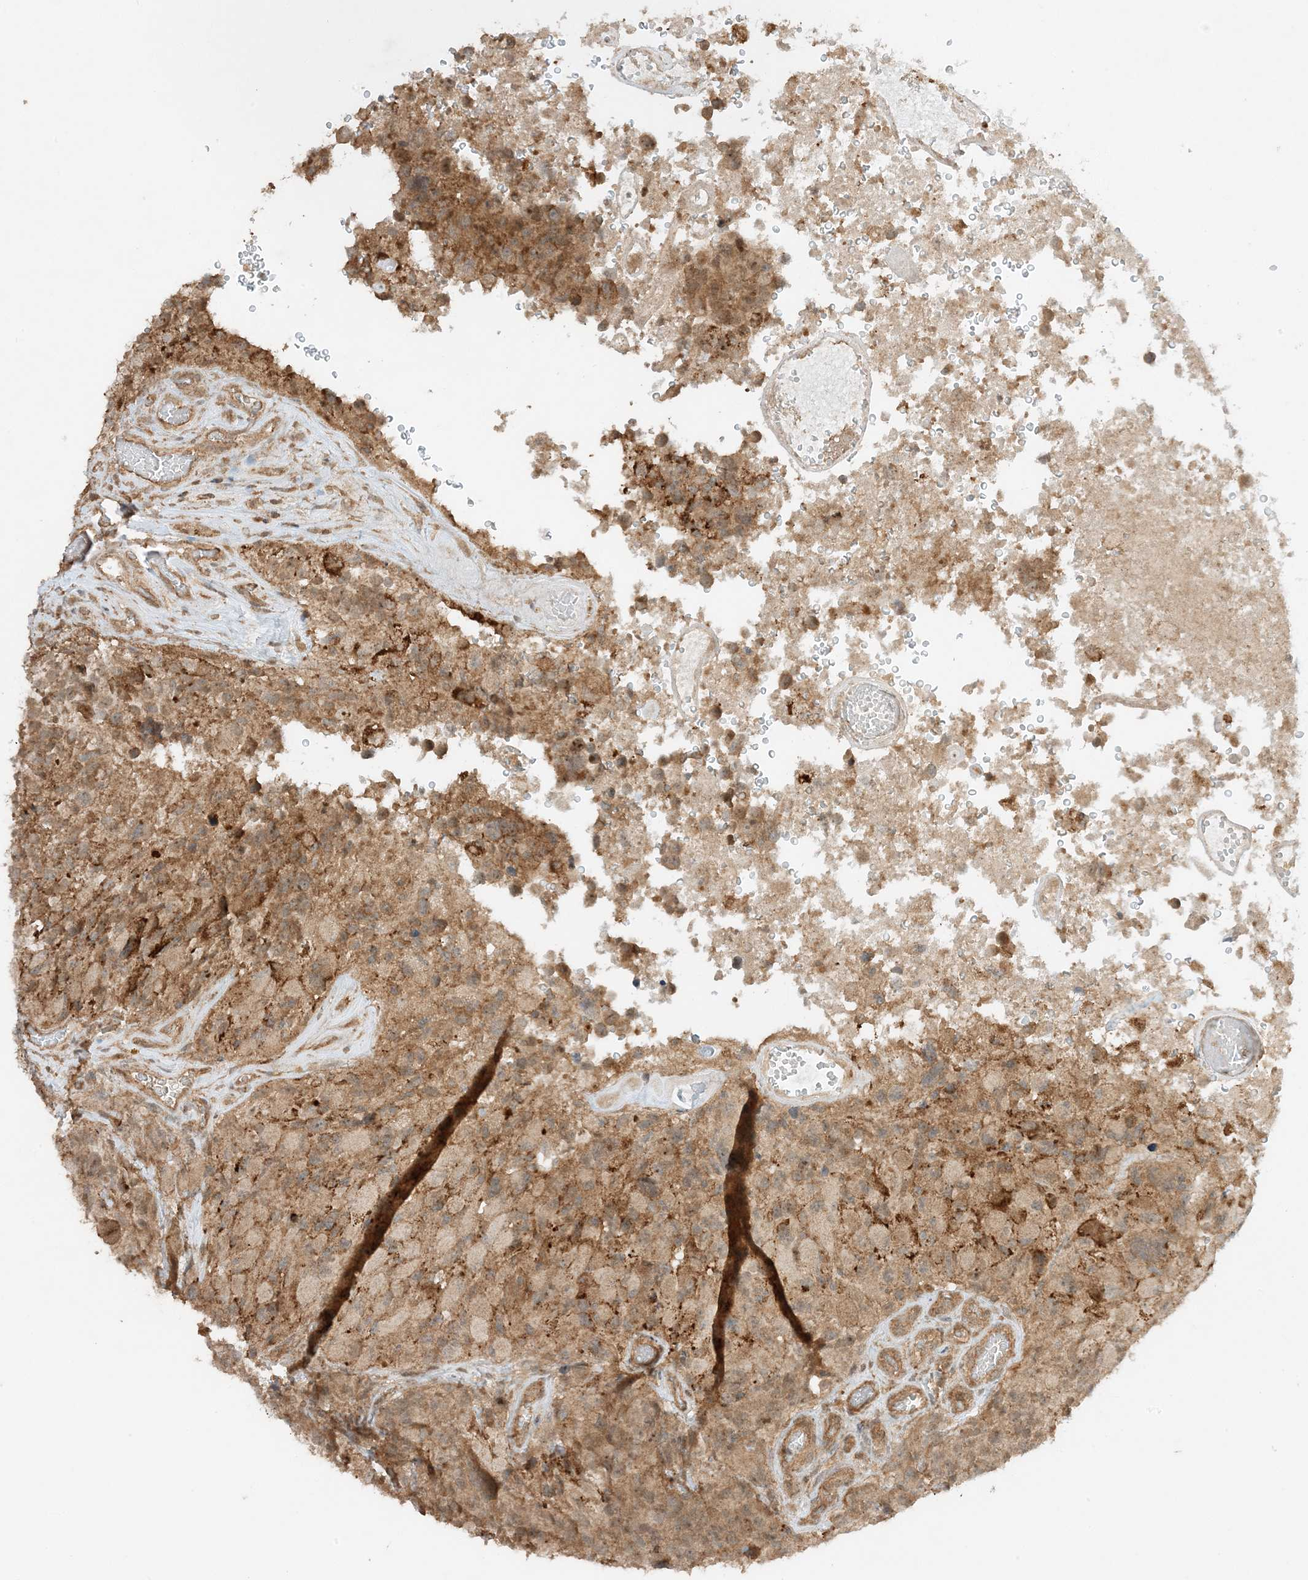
{"staining": {"intensity": "weak", "quantity": ">75%", "location": "cytoplasmic/membranous"}, "tissue": "glioma", "cell_type": "Tumor cells", "image_type": "cancer", "snomed": [{"axis": "morphology", "description": "Glioma, malignant, High grade"}, {"axis": "topography", "description": "Brain"}], "caption": "Immunohistochemistry (DAB (3,3'-diaminobenzidine)) staining of glioma shows weak cytoplasmic/membranous protein staining in approximately >75% of tumor cells.", "gene": "XRN1", "patient": {"sex": "male", "age": 69}}